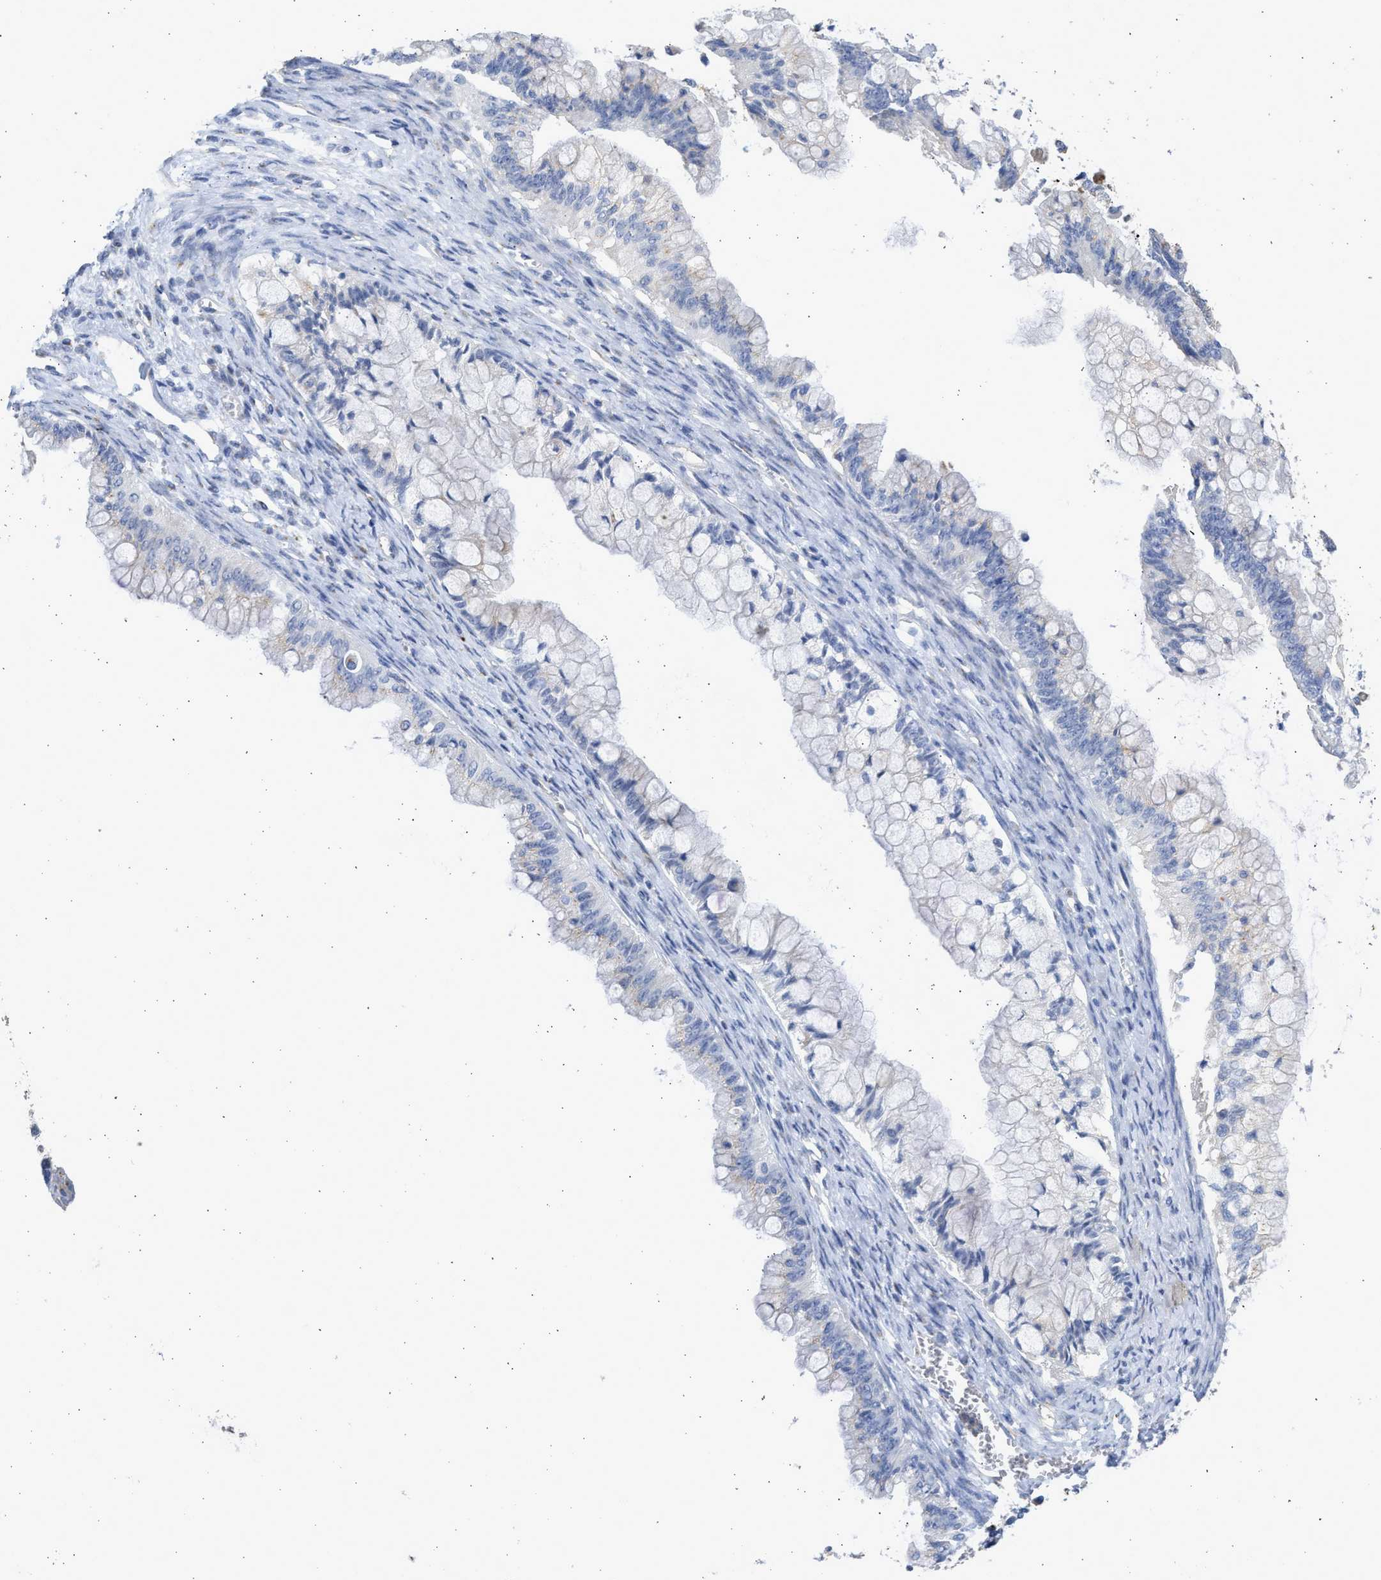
{"staining": {"intensity": "negative", "quantity": "none", "location": "none"}, "tissue": "ovarian cancer", "cell_type": "Tumor cells", "image_type": "cancer", "snomed": [{"axis": "morphology", "description": "Cystadenocarcinoma, mucinous, NOS"}, {"axis": "topography", "description": "Ovary"}], "caption": "This is an immunohistochemistry micrograph of human ovarian cancer. There is no staining in tumor cells.", "gene": "IPO8", "patient": {"sex": "female", "age": 57}}